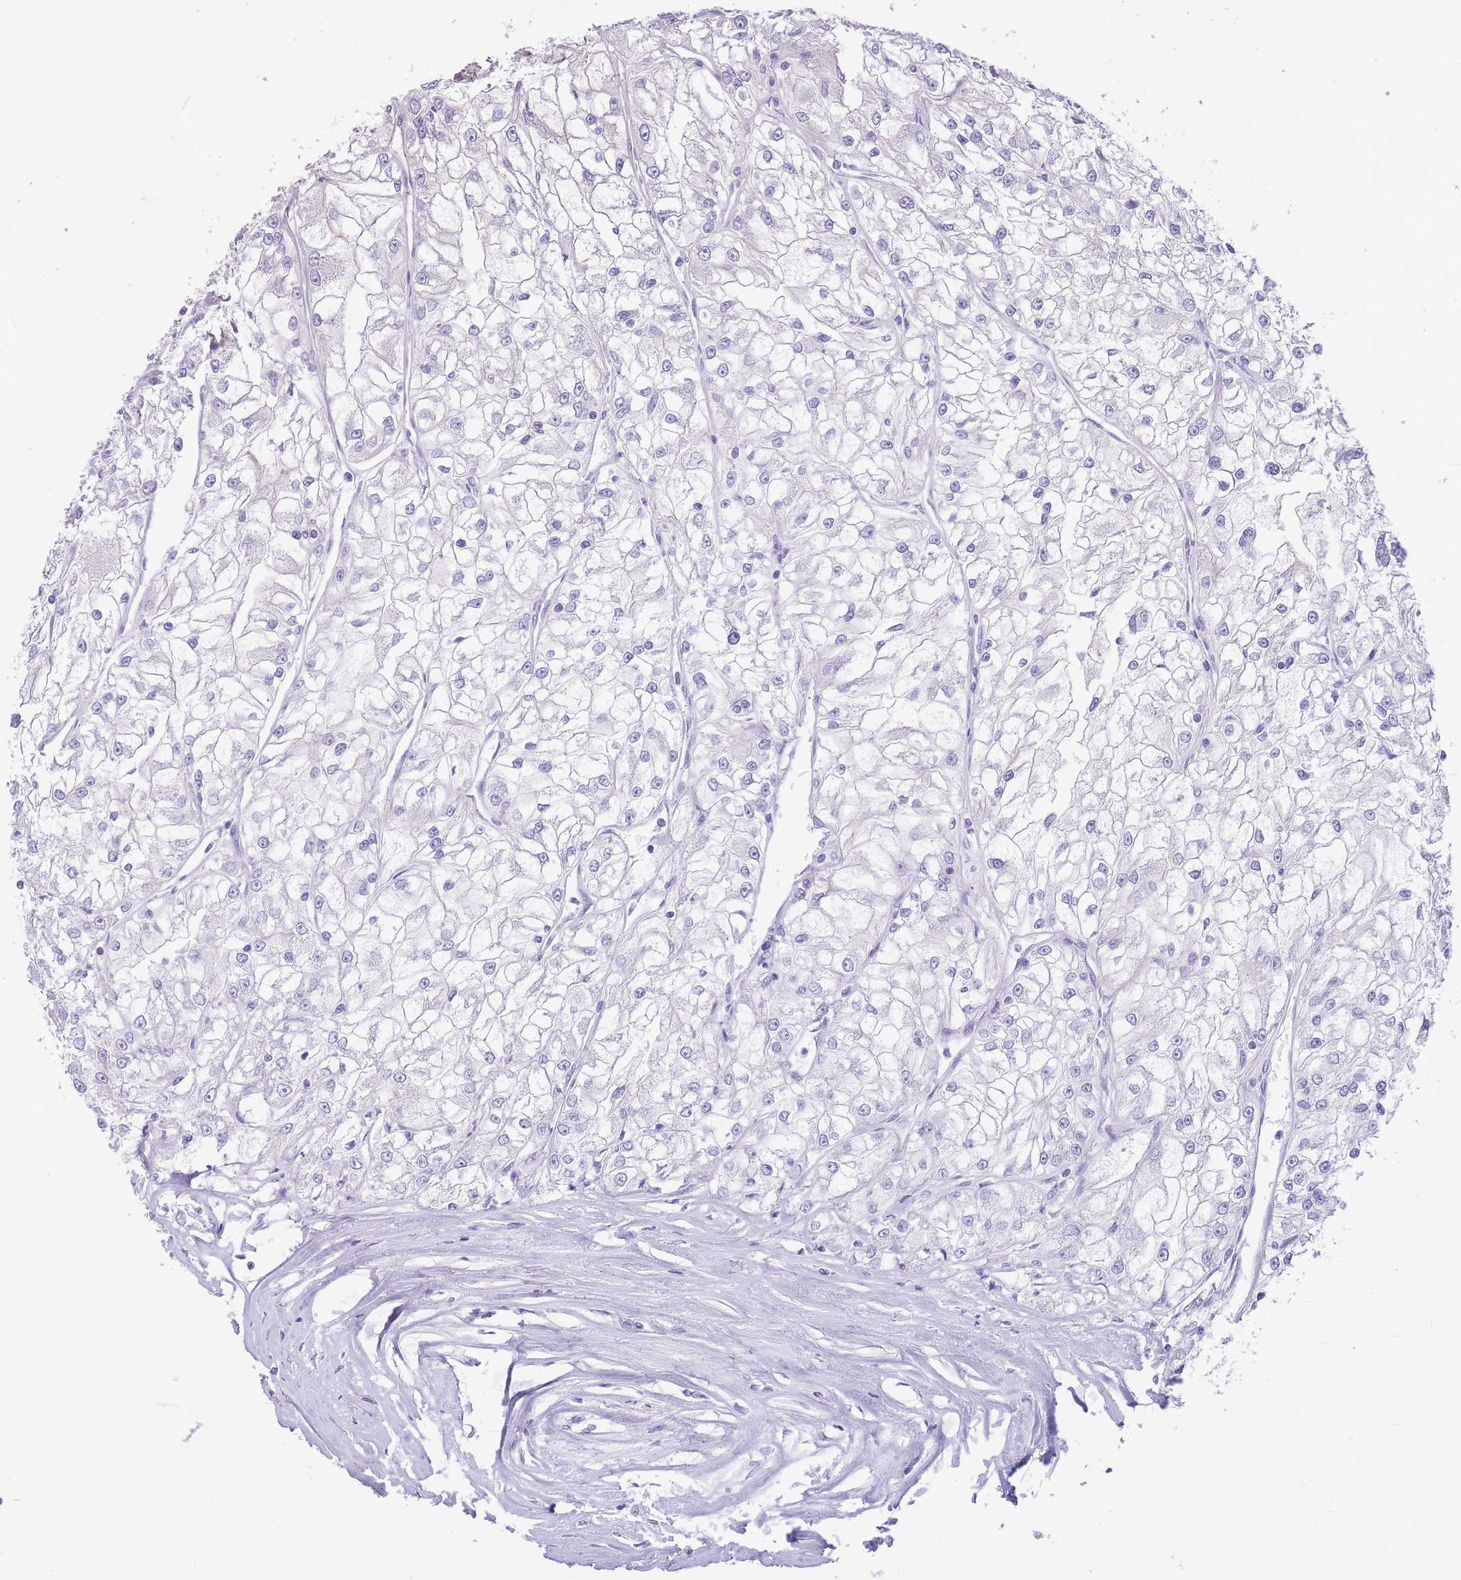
{"staining": {"intensity": "negative", "quantity": "none", "location": "none"}, "tissue": "renal cancer", "cell_type": "Tumor cells", "image_type": "cancer", "snomed": [{"axis": "morphology", "description": "Adenocarcinoma, NOS"}, {"axis": "topography", "description": "Kidney"}], "caption": "A micrograph of renal cancer stained for a protein exhibits no brown staining in tumor cells.", "gene": "RHOU", "patient": {"sex": "female", "age": 72}}